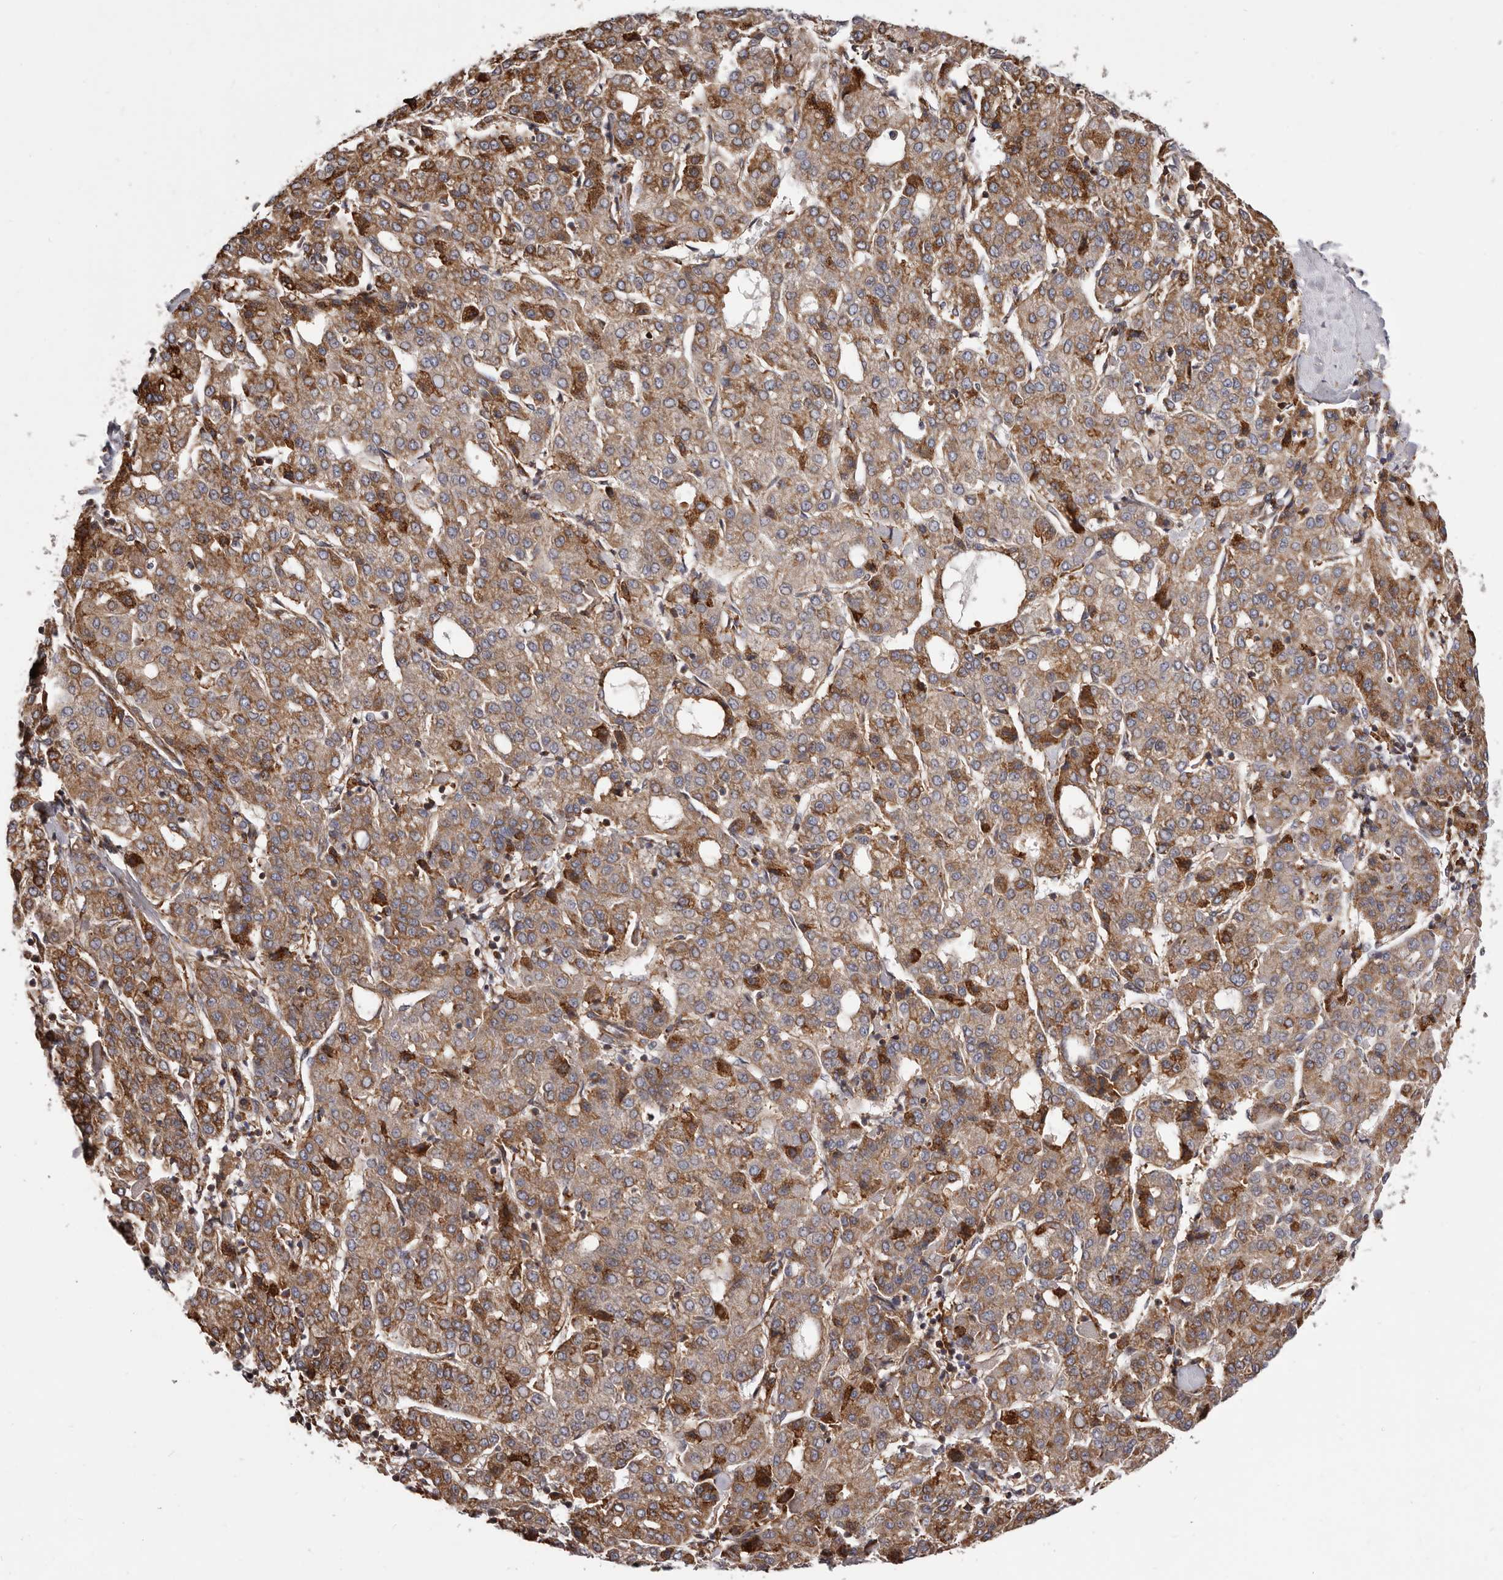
{"staining": {"intensity": "moderate", "quantity": ">75%", "location": "cytoplasmic/membranous"}, "tissue": "liver cancer", "cell_type": "Tumor cells", "image_type": "cancer", "snomed": [{"axis": "morphology", "description": "Carcinoma, Hepatocellular, NOS"}, {"axis": "topography", "description": "Liver"}], "caption": "Protein staining shows moderate cytoplasmic/membranous expression in about >75% of tumor cells in liver cancer (hepatocellular carcinoma).", "gene": "ALPK1", "patient": {"sex": "male", "age": 65}}